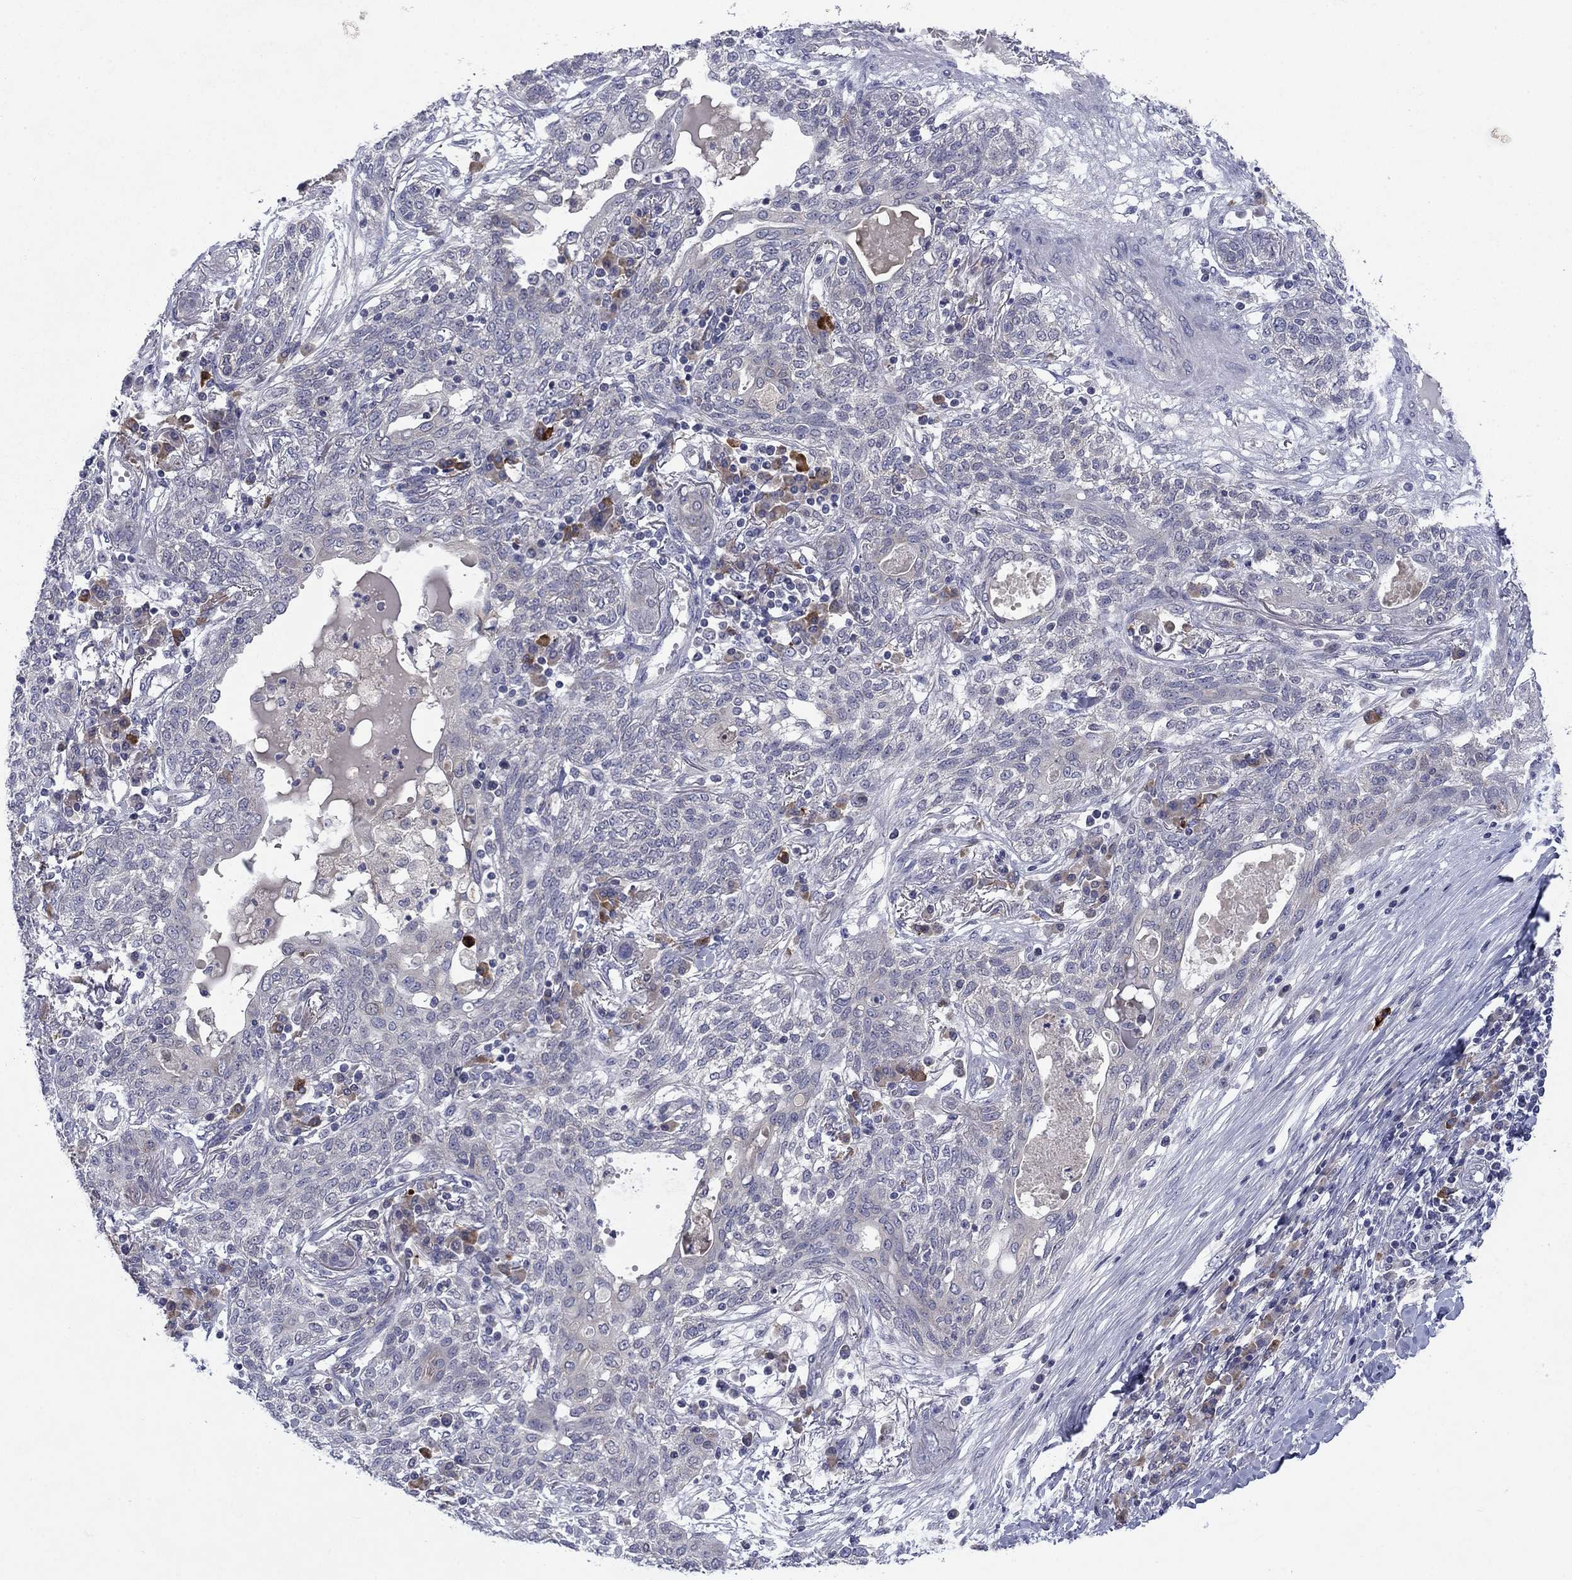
{"staining": {"intensity": "negative", "quantity": "none", "location": "none"}, "tissue": "lung cancer", "cell_type": "Tumor cells", "image_type": "cancer", "snomed": [{"axis": "morphology", "description": "Squamous cell carcinoma, NOS"}, {"axis": "topography", "description": "Lung"}], "caption": "This is a micrograph of immunohistochemistry staining of lung cancer, which shows no positivity in tumor cells.", "gene": "CACNA1A", "patient": {"sex": "female", "age": 70}}